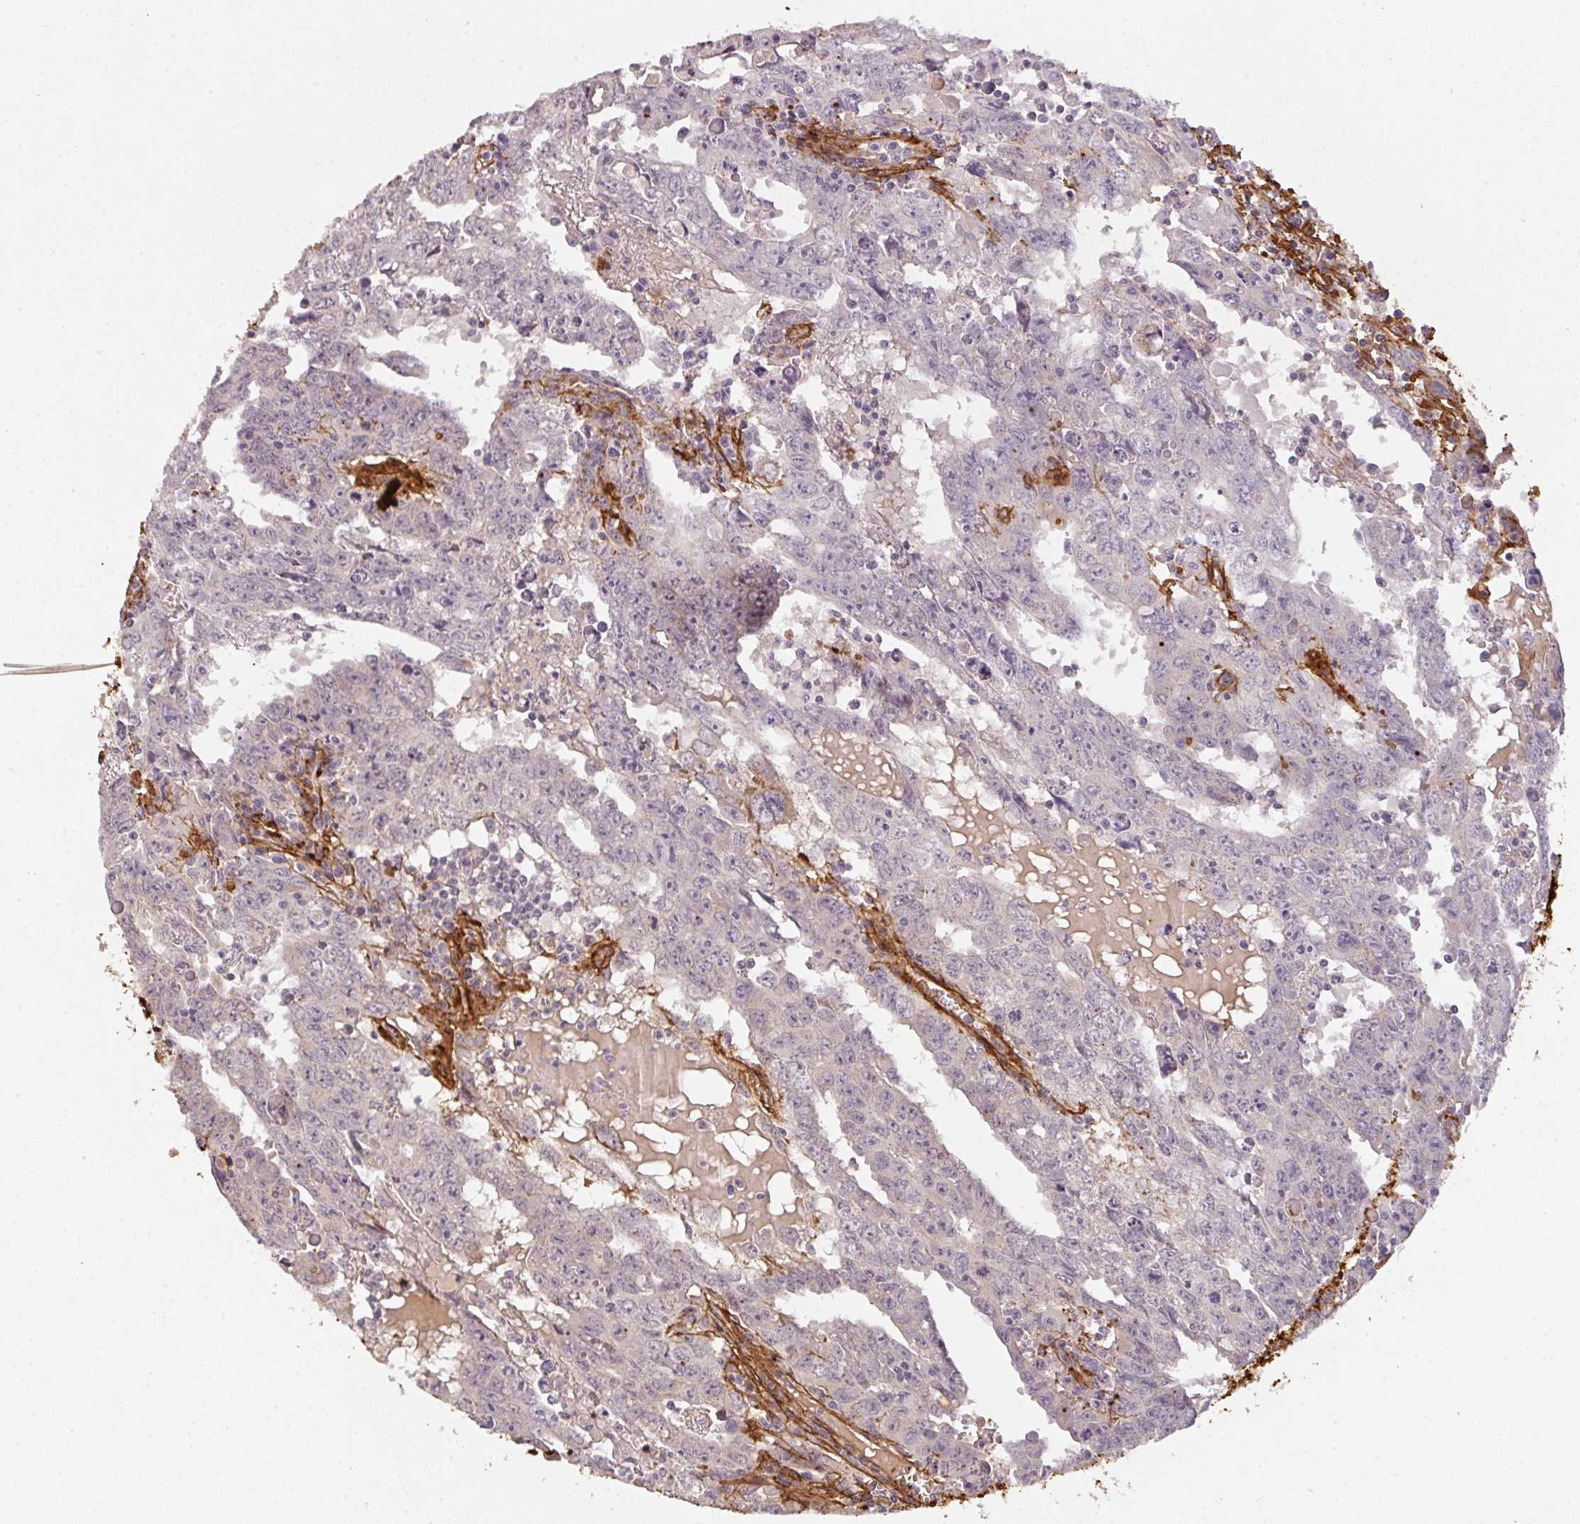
{"staining": {"intensity": "negative", "quantity": "none", "location": "none"}, "tissue": "testis cancer", "cell_type": "Tumor cells", "image_type": "cancer", "snomed": [{"axis": "morphology", "description": "Carcinoma, Embryonal, NOS"}, {"axis": "topography", "description": "Testis"}], "caption": "High magnification brightfield microscopy of embryonal carcinoma (testis) stained with DAB (3,3'-diaminobenzidine) (brown) and counterstained with hematoxylin (blue): tumor cells show no significant positivity.", "gene": "COL3A1", "patient": {"sex": "male", "age": 22}}